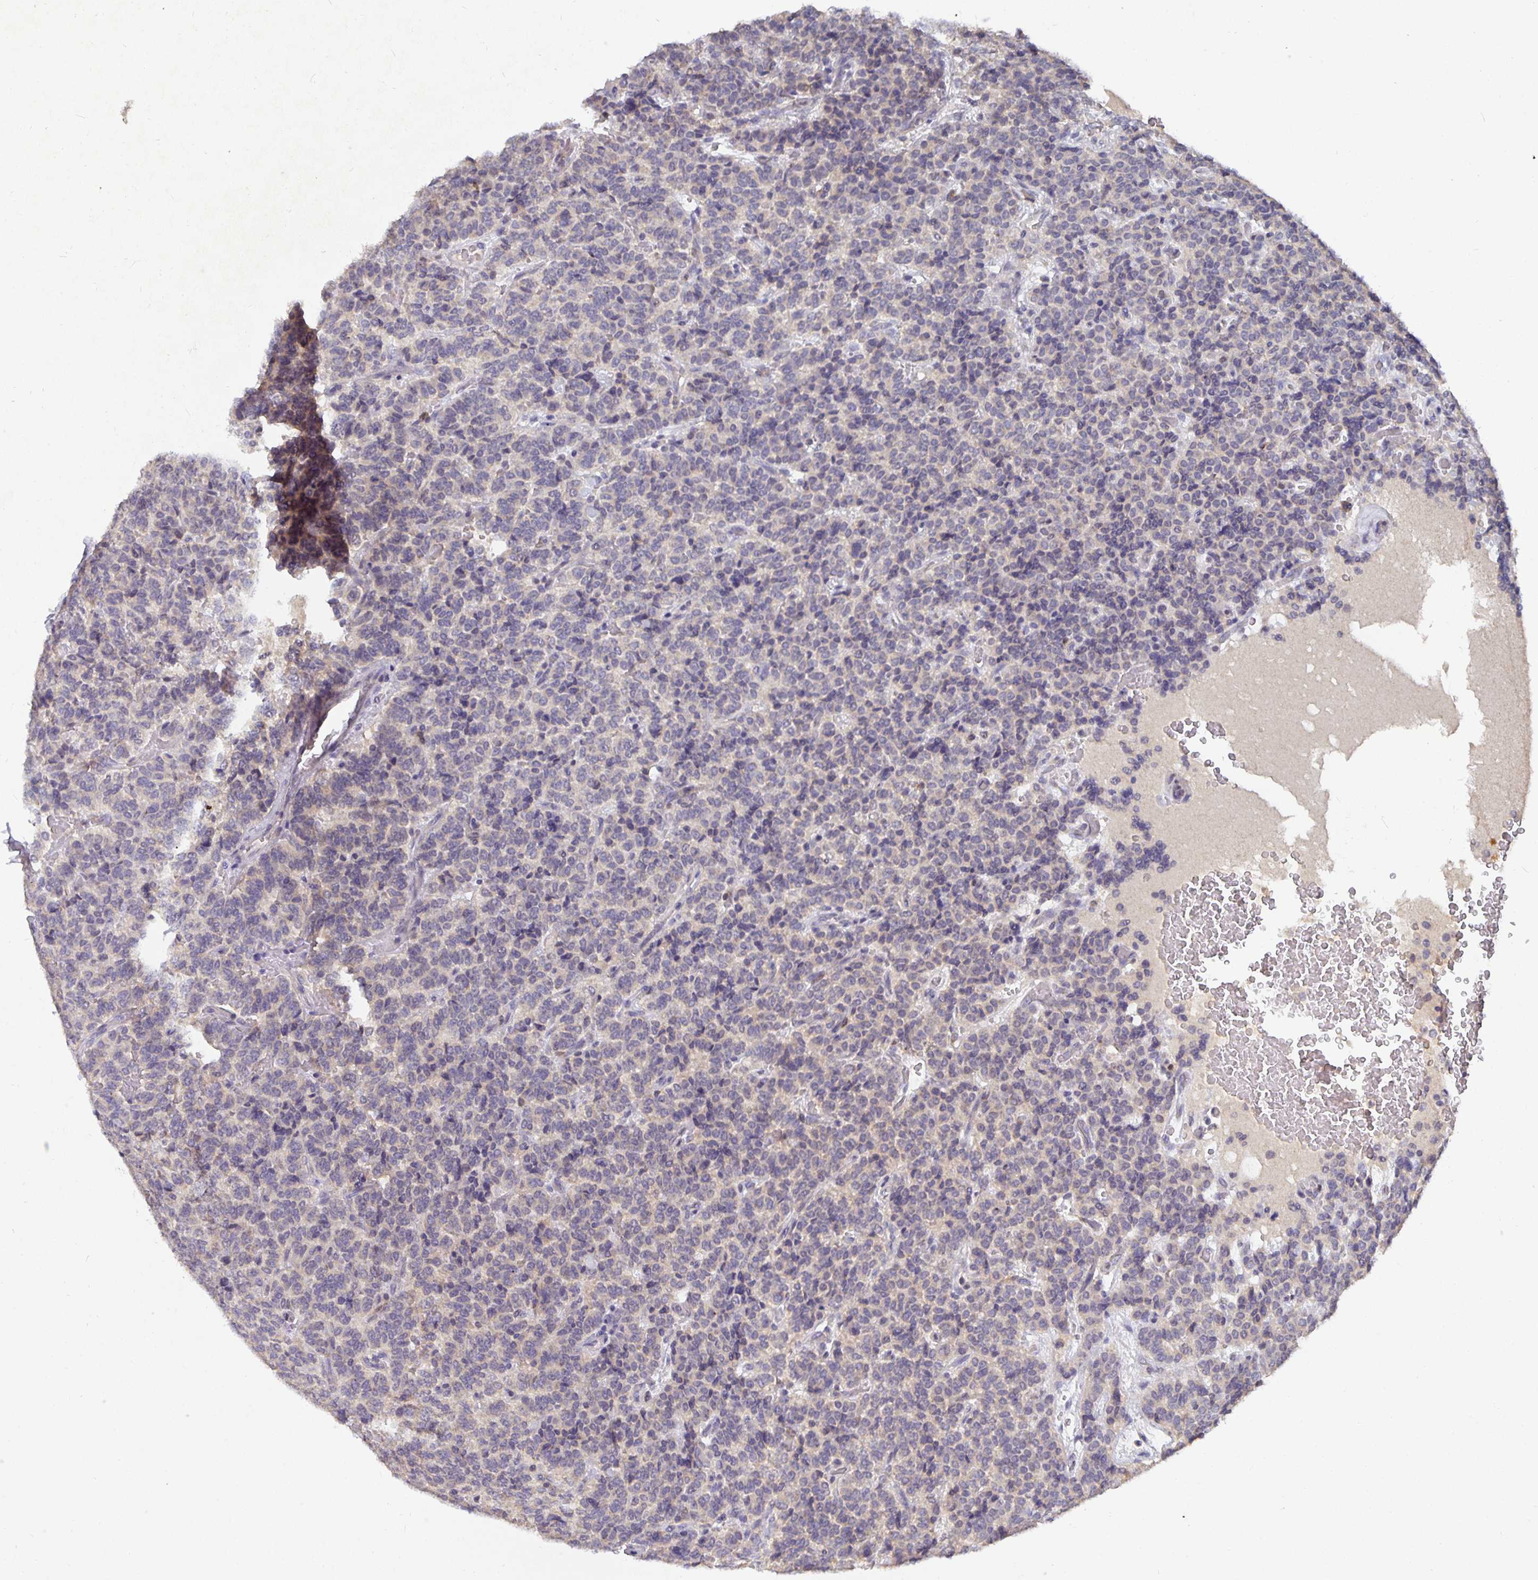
{"staining": {"intensity": "negative", "quantity": "none", "location": "none"}, "tissue": "carcinoid", "cell_type": "Tumor cells", "image_type": "cancer", "snomed": [{"axis": "morphology", "description": "Carcinoid, malignant, NOS"}, {"axis": "topography", "description": "Pancreas"}], "caption": "Immunohistochemical staining of carcinoid (malignant) shows no significant positivity in tumor cells.", "gene": "HEPN1", "patient": {"sex": "male", "age": 36}}